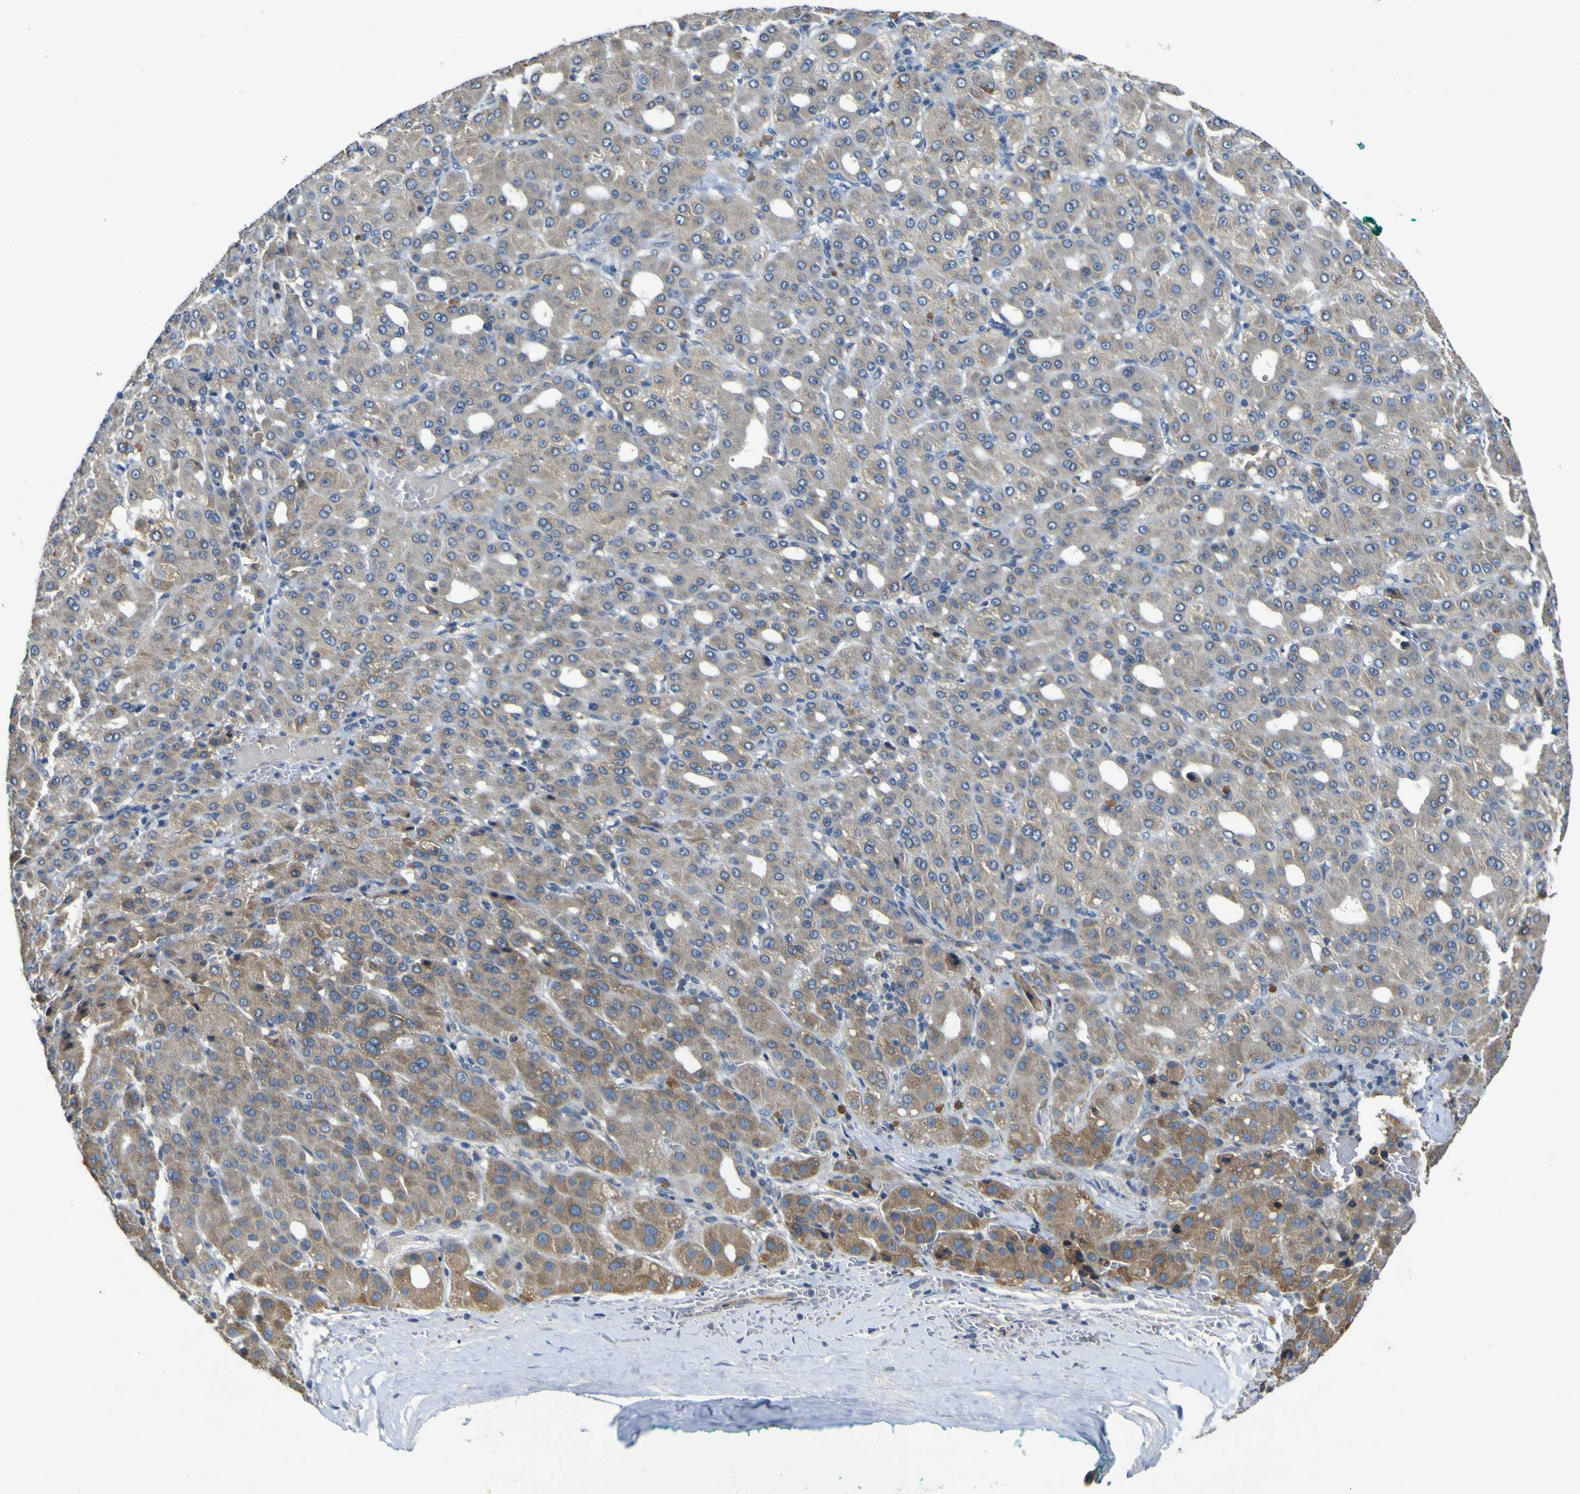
{"staining": {"intensity": "moderate", "quantity": ">75%", "location": "cytoplasmic/membranous"}, "tissue": "liver cancer", "cell_type": "Tumor cells", "image_type": "cancer", "snomed": [{"axis": "morphology", "description": "Carcinoma, Hepatocellular, NOS"}, {"axis": "topography", "description": "Liver"}], "caption": "Protein expression analysis of human liver hepatocellular carcinoma reveals moderate cytoplasmic/membranous staining in about >75% of tumor cells.", "gene": "LDLR", "patient": {"sex": "male", "age": 65}}